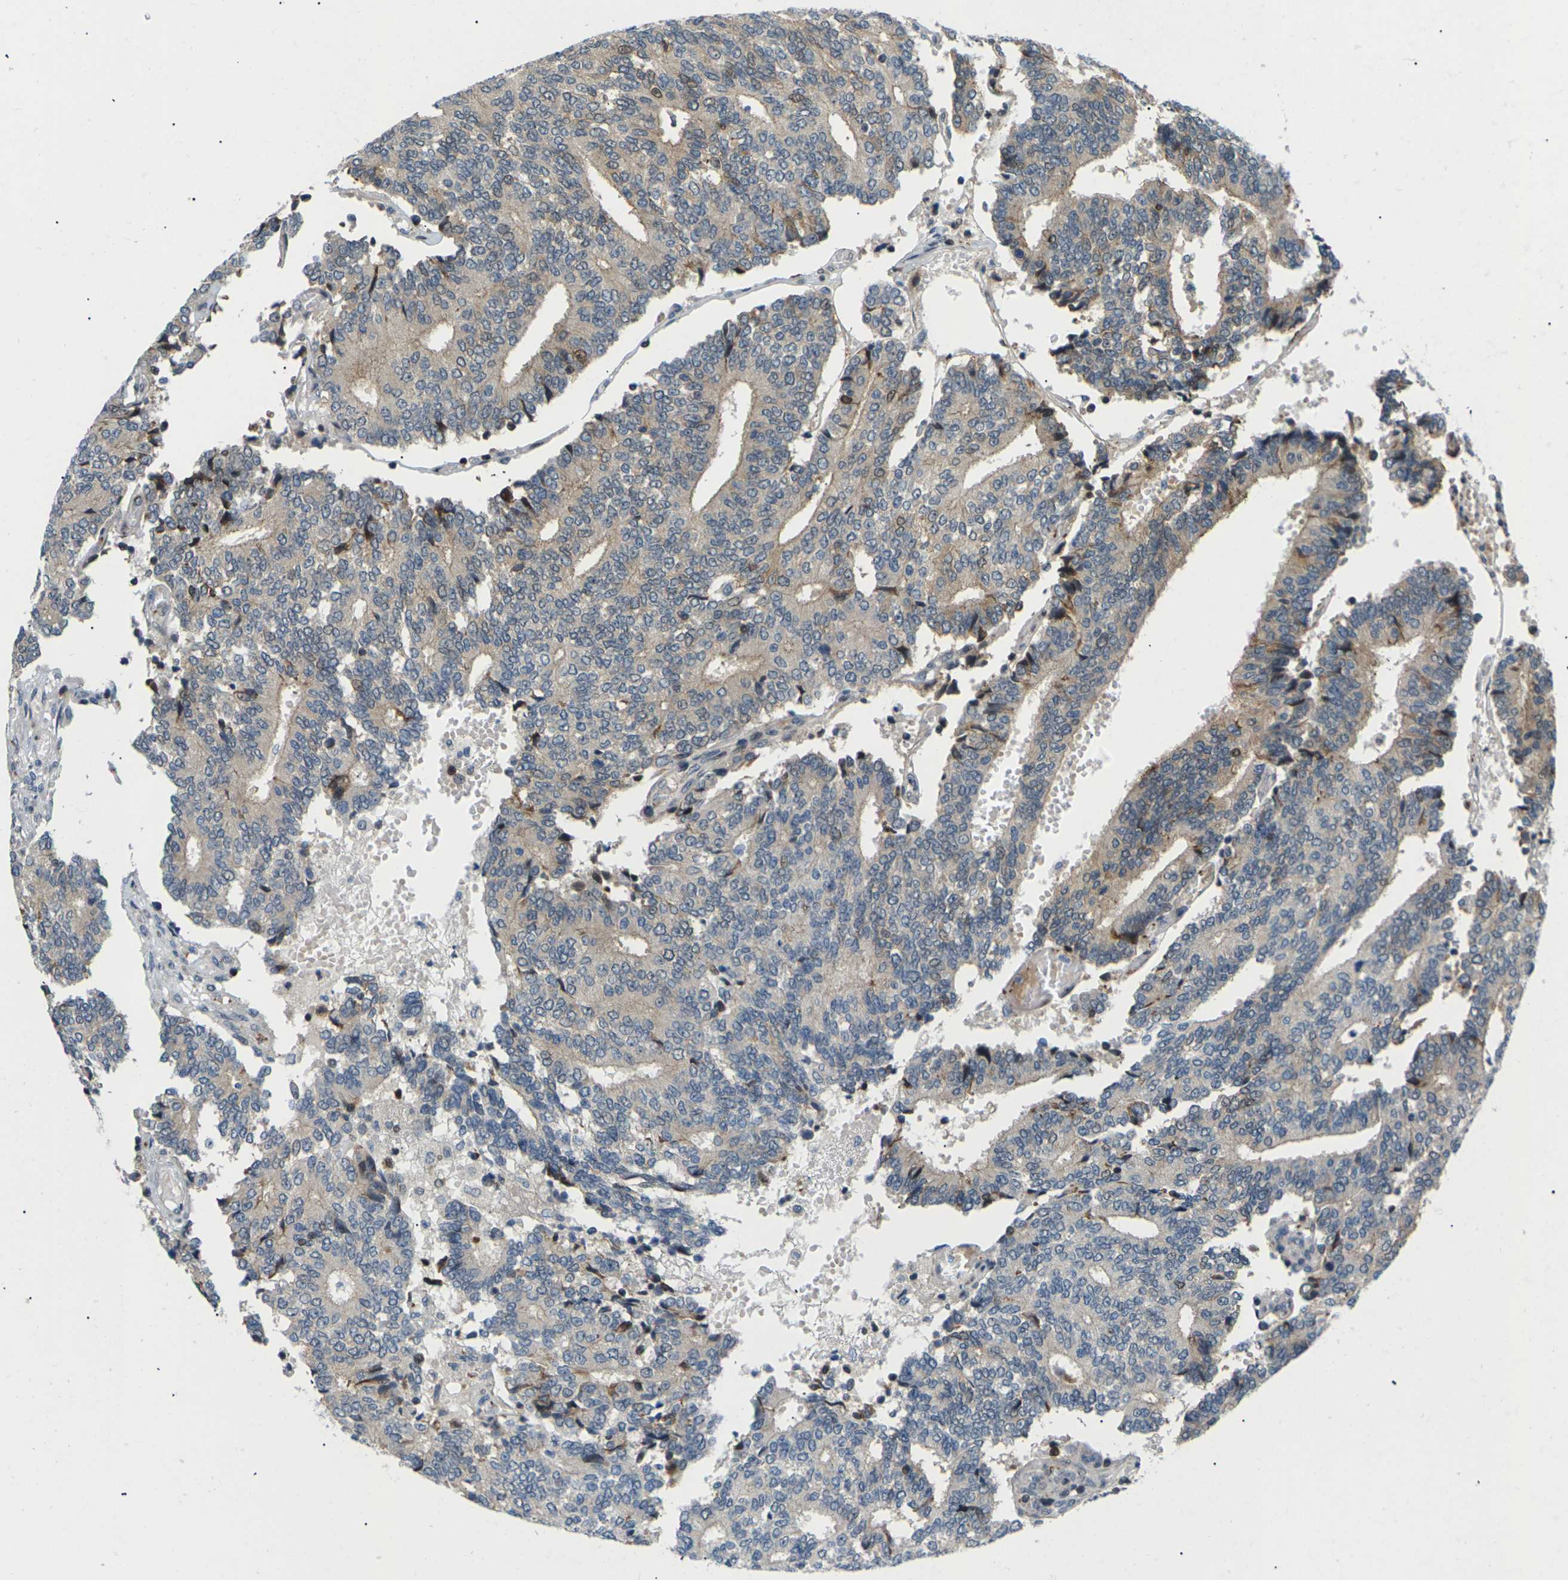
{"staining": {"intensity": "weak", "quantity": "25%-75%", "location": "cytoplasmic/membranous"}, "tissue": "prostate cancer", "cell_type": "Tumor cells", "image_type": "cancer", "snomed": [{"axis": "morphology", "description": "Adenocarcinoma, High grade"}, {"axis": "topography", "description": "Prostate"}], "caption": "Tumor cells show low levels of weak cytoplasmic/membranous positivity in approximately 25%-75% of cells in high-grade adenocarcinoma (prostate). The staining was performed using DAB (3,3'-diaminobenzidine), with brown indicating positive protein expression. Nuclei are stained blue with hematoxylin.", "gene": "RPS6KA3", "patient": {"sex": "male", "age": 55}}